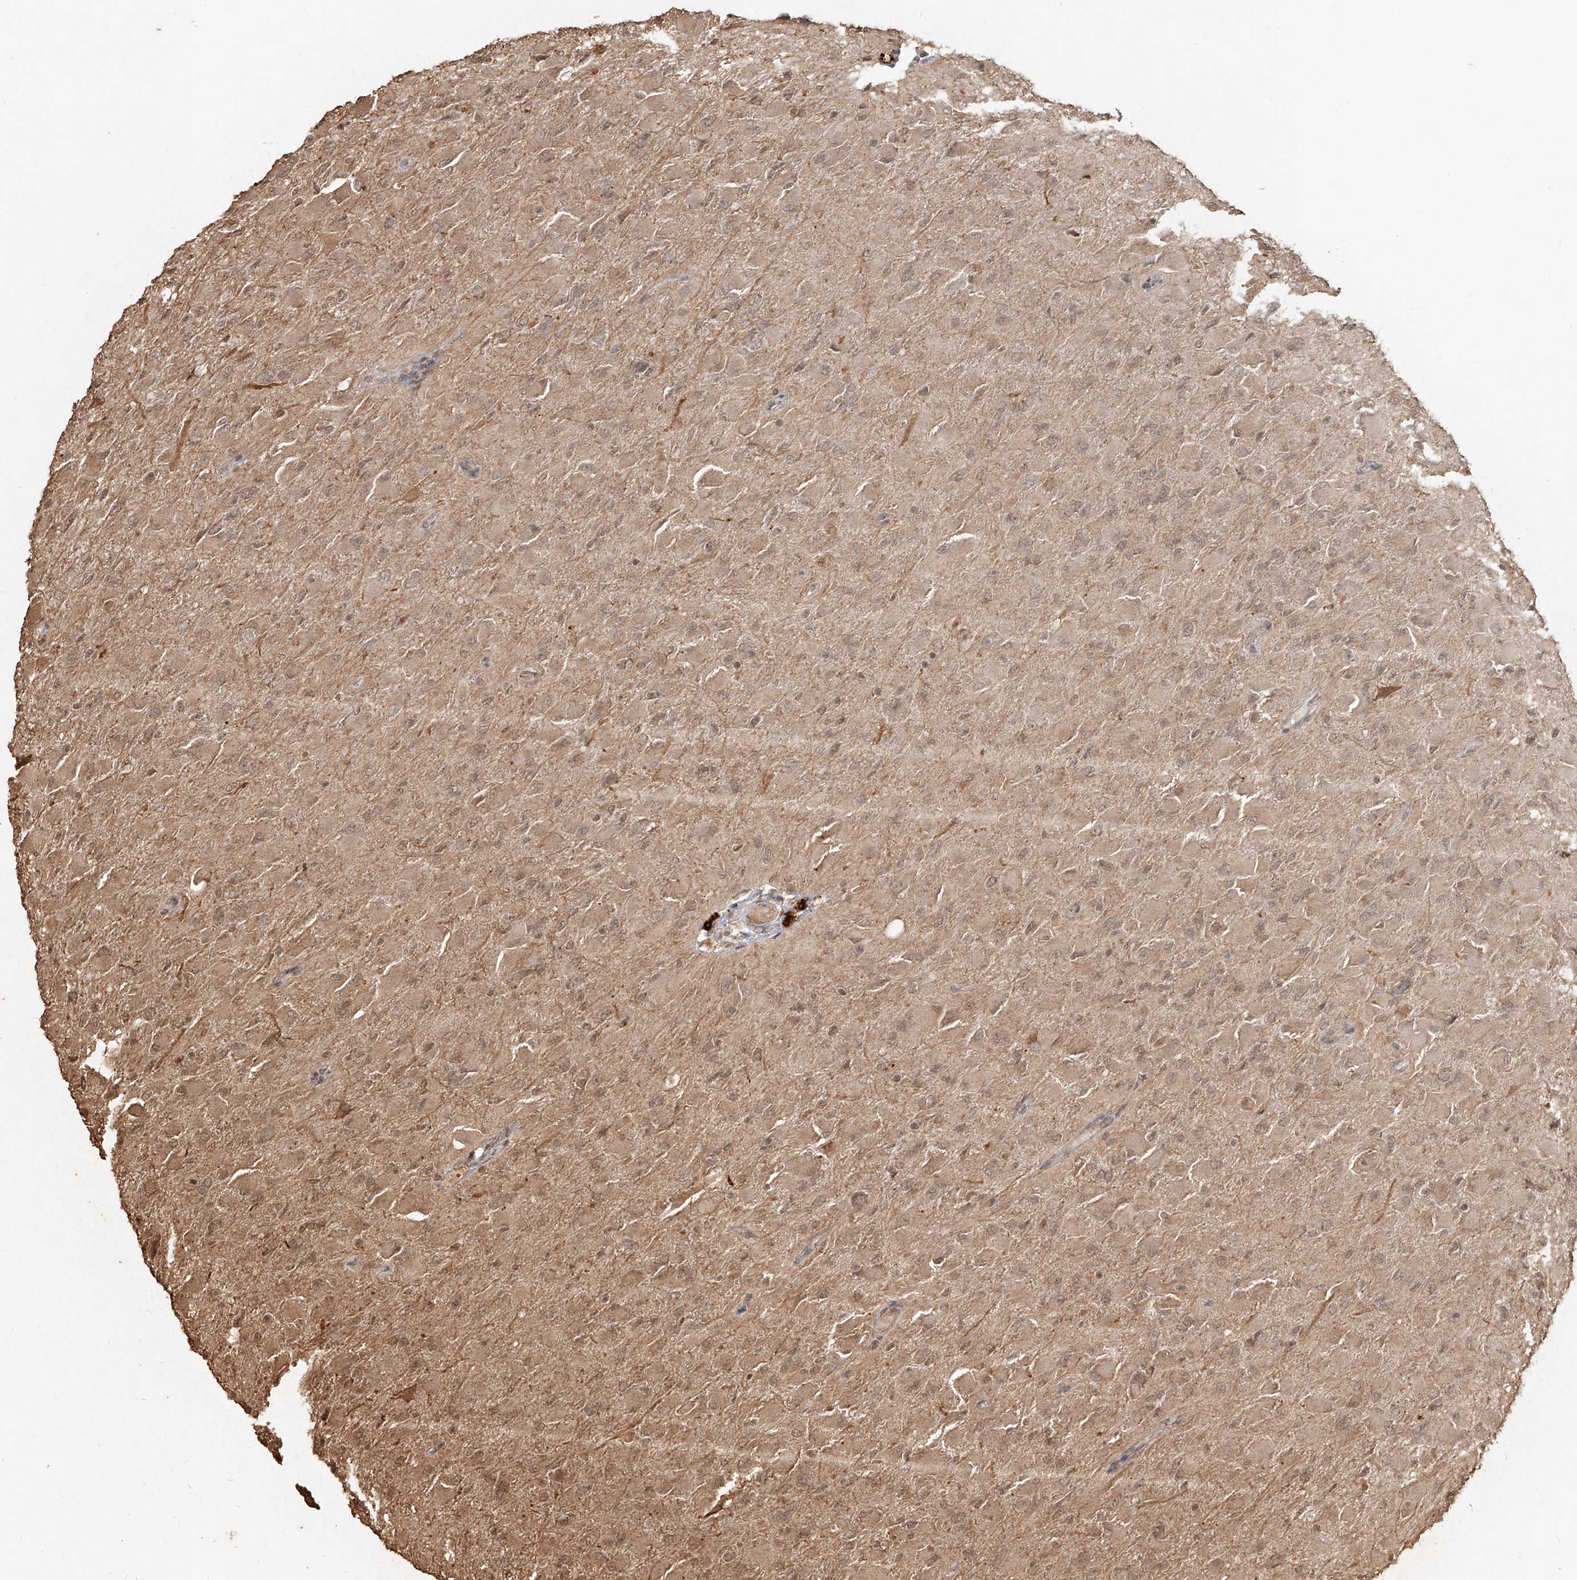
{"staining": {"intensity": "weak", "quantity": ">75%", "location": "cytoplasmic/membranous,nuclear"}, "tissue": "glioma", "cell_type": "Tumor cells", "image_type": "cancer", "snomed": [{"axis": "morphology", "description": "Glioma, malignant, High grade"}, {"axis": "topography", "description": "Cerebral cortex"}], "caption": "The histopathology image exhibits immunohistochemical staining of glioma. There is weak cytoplasmic/membranous and nuclear staining is present in about >75% of tumor cells.", "gene": "UBE2K", "patient": {"sex": "female", "age": 36}}